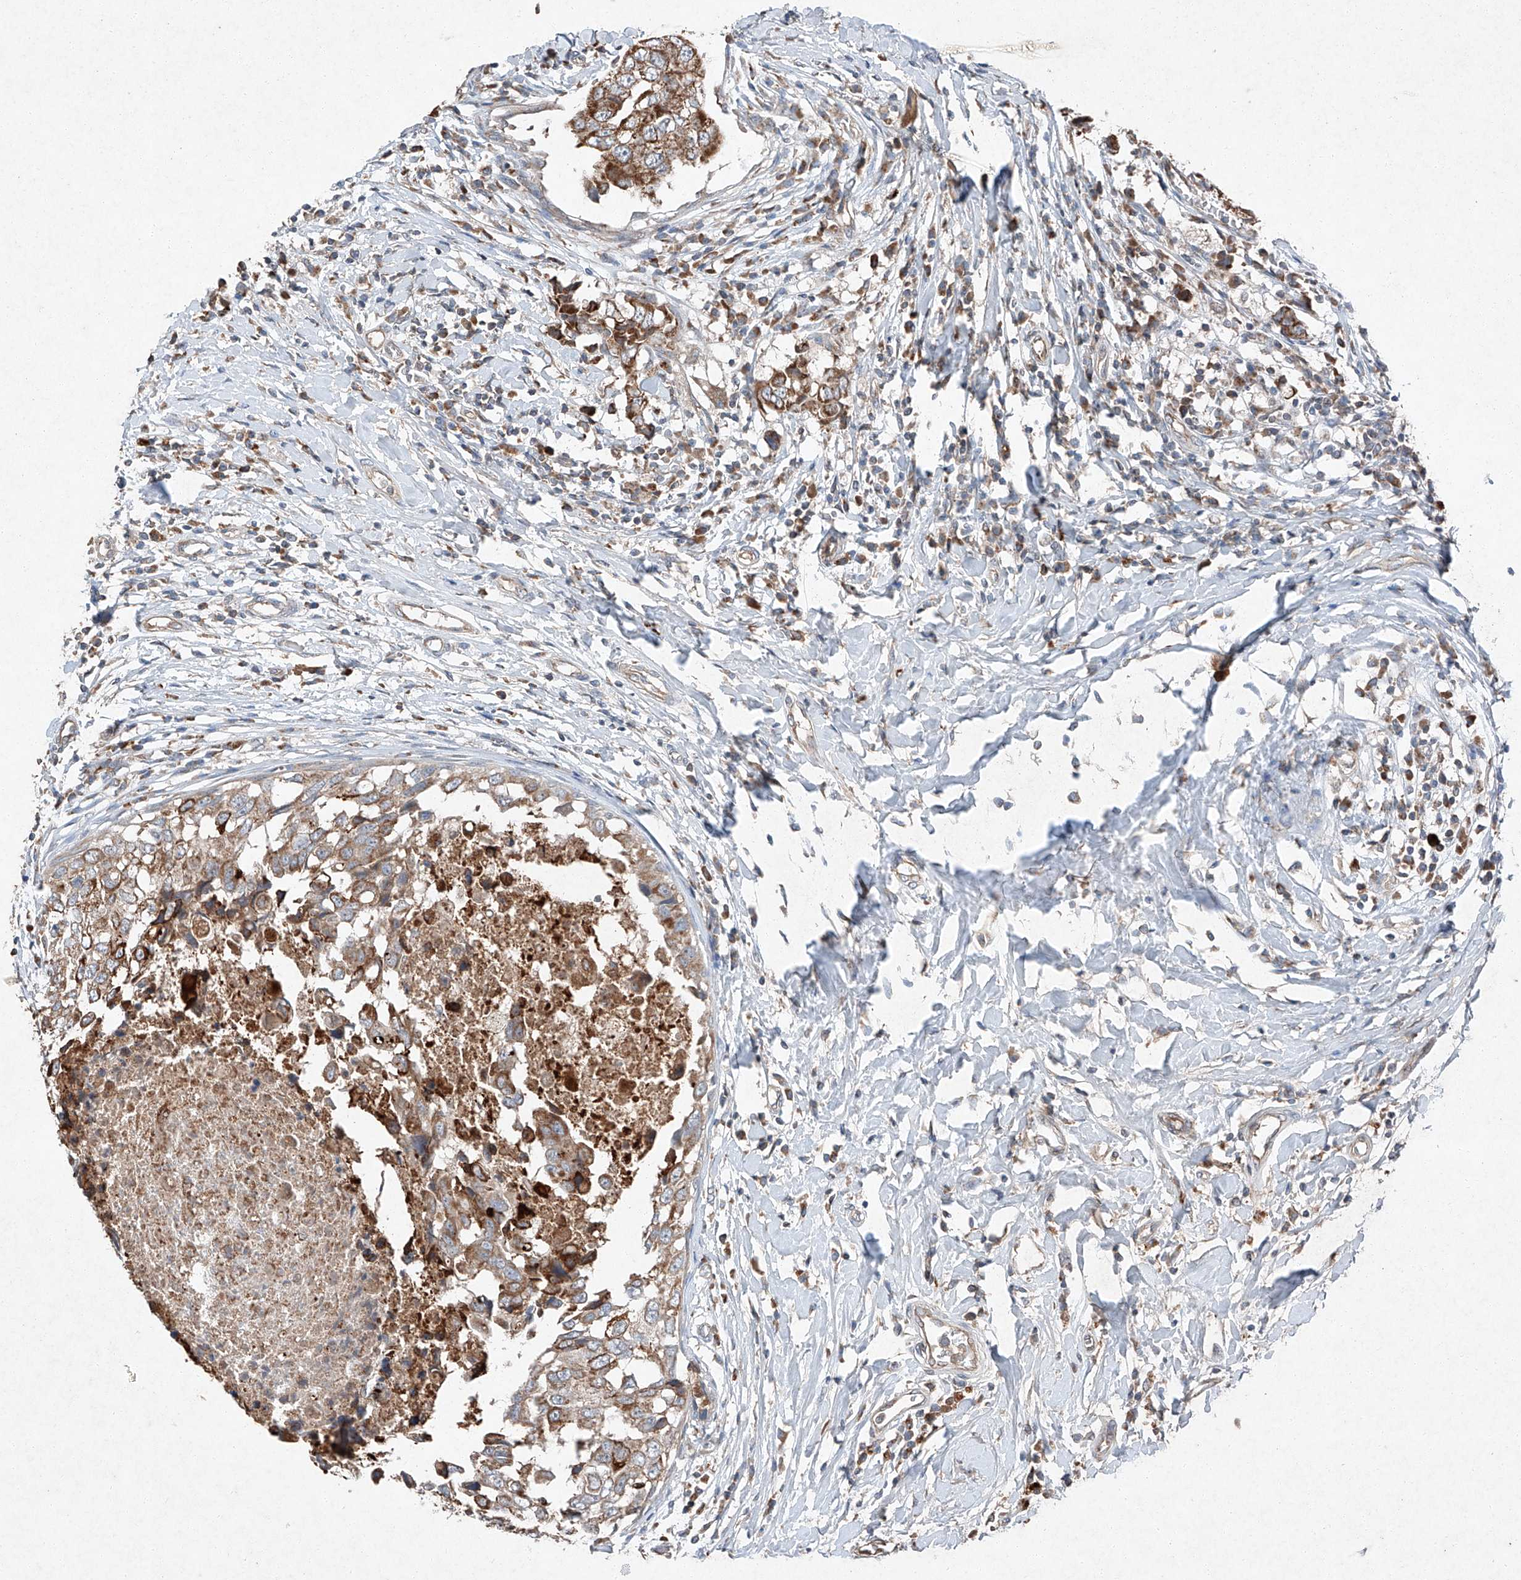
{"staining": {"intensity": "moderate", "quantity": ">75%", "location": "cytoplasmic/membranous"}, "tissue": "breast cancer", "cell_type": "Tumor cells", "image_type": "cancer", "snomed": [{"axis": "morphology", "description": "Duct carcinoma"}, {"axis": "topography", "description": "Breast"}], "caption": "Brown immunohistochemical staining in breast cancer displays moderate cytoplasmic/membranous staining in about >75% of tumor cells. The staining was performed using DAB, with brown indicating positive protein expression. Nuclei are stained blue with hematoxylin.", "gene": "RUSC1", "patient": {"sex": "female", "age": 27}}